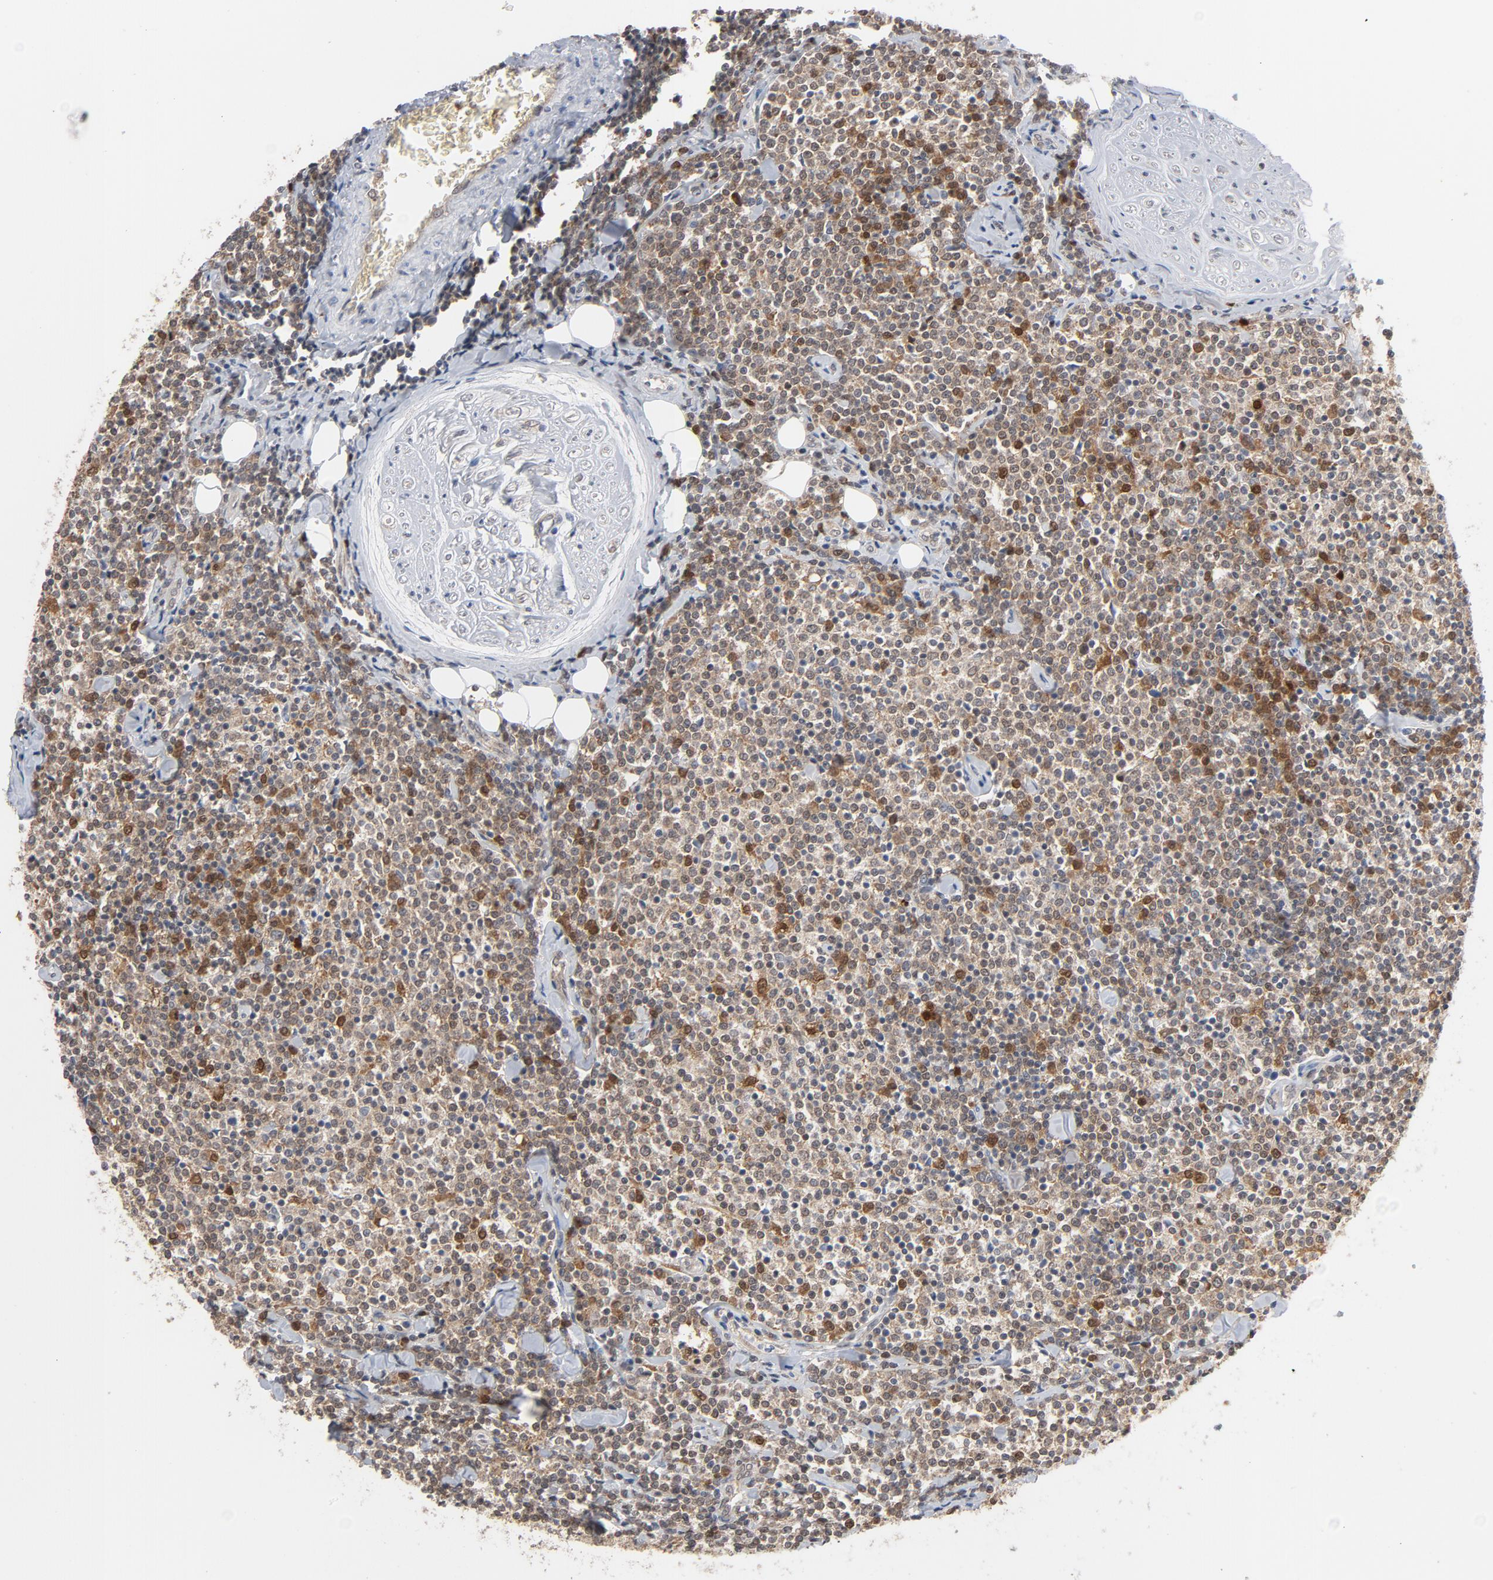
{"staining": {"intensity": "moderate", "quantity": ">75%", "location": "cytoplasmic/membranous,nuclear"}, "tissue": "lymphoma", "cell_type": "Tumor cells", "image_type": "cancer", "snomed": [{"axis": "morphology", "description": "Malignant lymphoma, non-Hodgkin's type, Low grade"}, {"axis": "topography", "description": "Soft tissue"}], "caption": "Moderate cytoplasmic/membranous and nuclear expression is present in about >75% of tumor cells in lymphoma.", "gene": "PRDX1", "patient": {"sex": "male", "age": 92}}